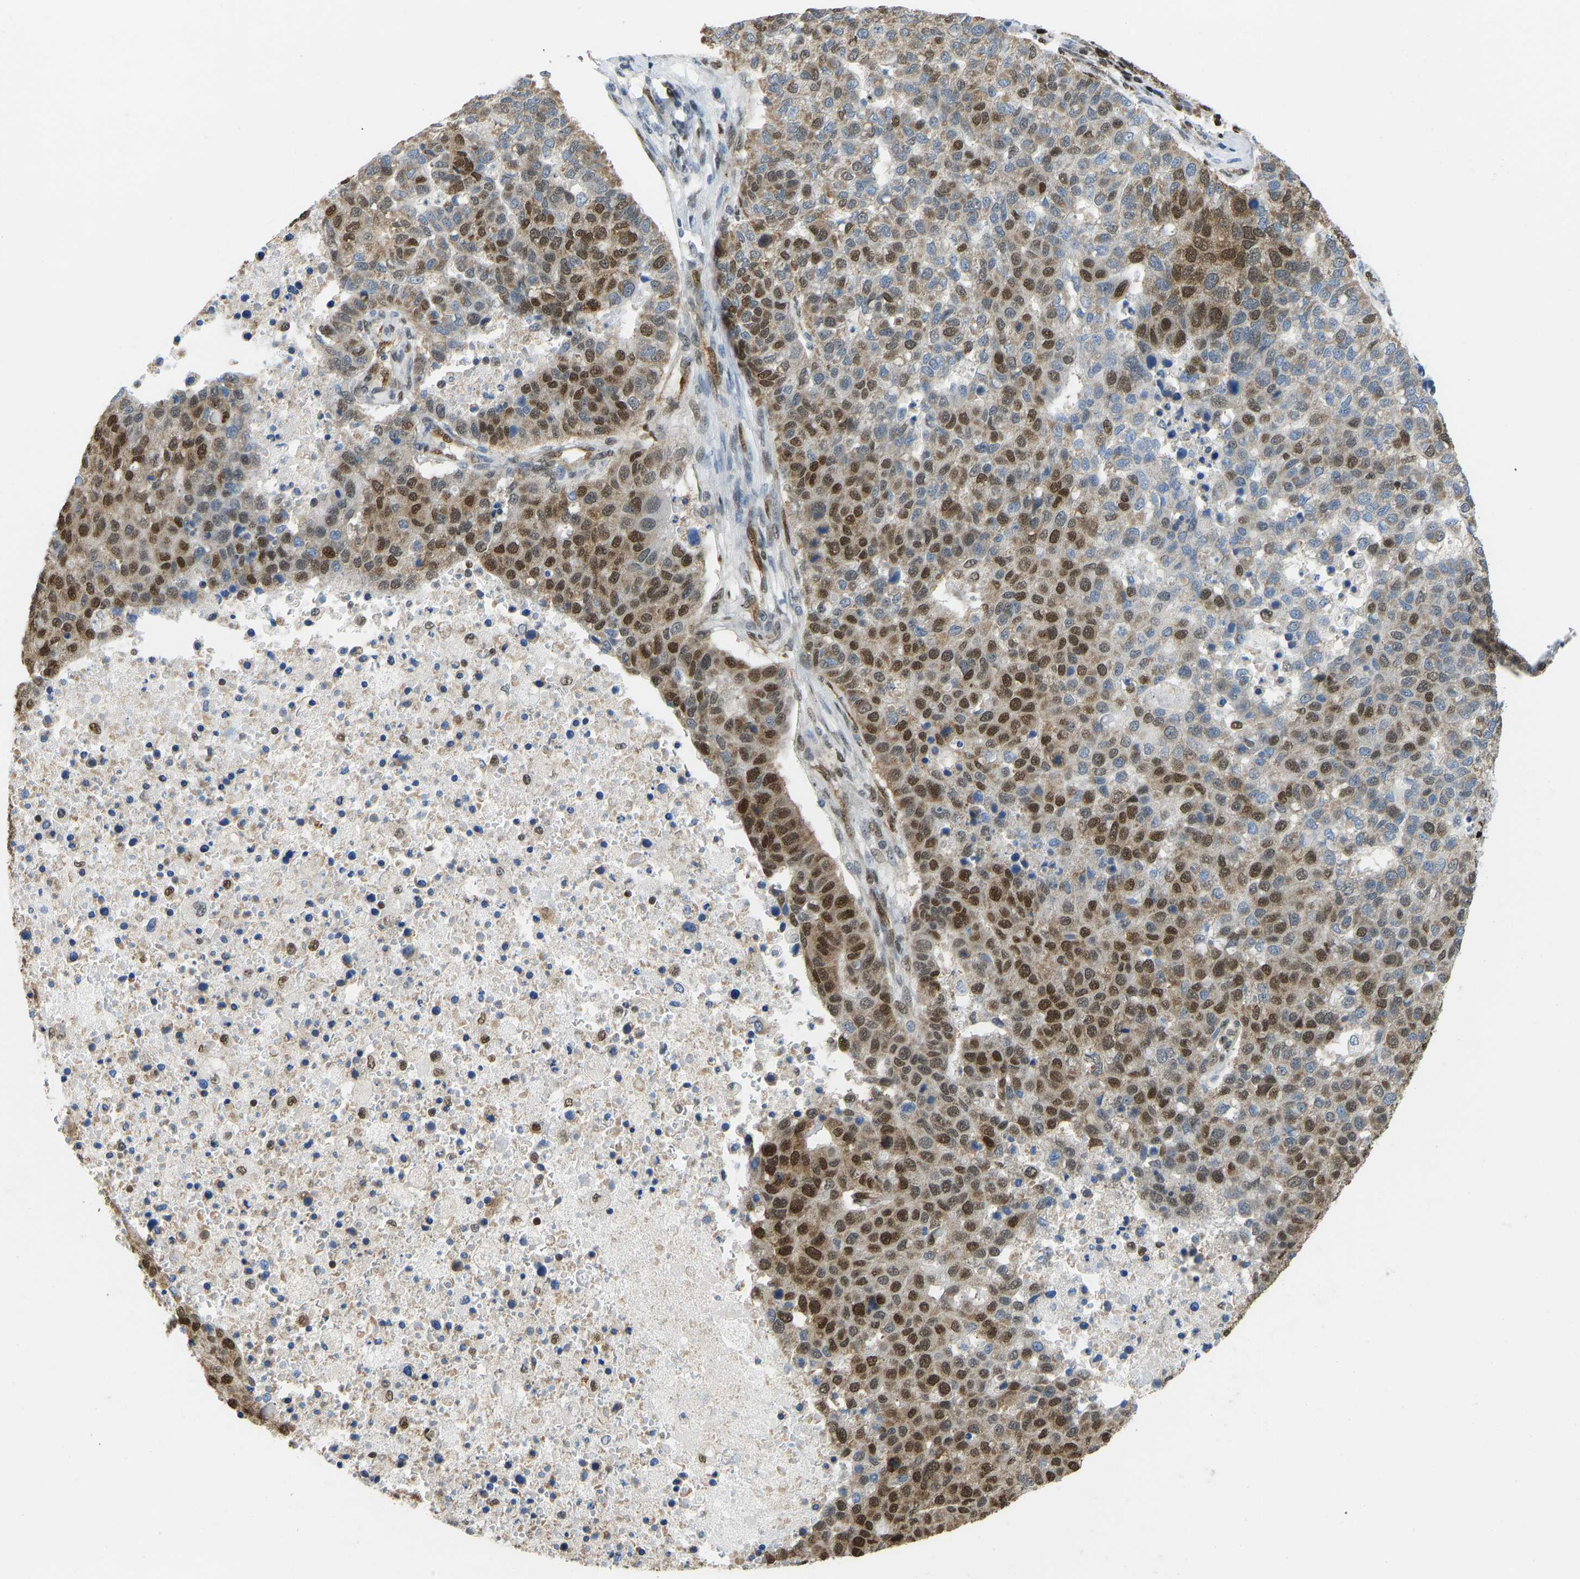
{"staining": {"intensity": "strong", "quantity": "25%-75%", "location": "cytoplasmic/membranous,nuclear"}, "tissue": "pancreatic cancer", "cell_type": "Tumor cells", "image_type": "cancer", "snomed": [{"axis": "morphology", "description": "Adenocarcinoma, NOS"}, {"axis": "topography", "description": "Pancreas"}], "caption": "Tumor cells reveal high levels of strong cytoplasmic/membranous and nuclear positivity in about 25%-75% of cells in pancreatic cancer.", "gene": "ZSCAN20", "patient": {"sex": "female", "age": 61}}